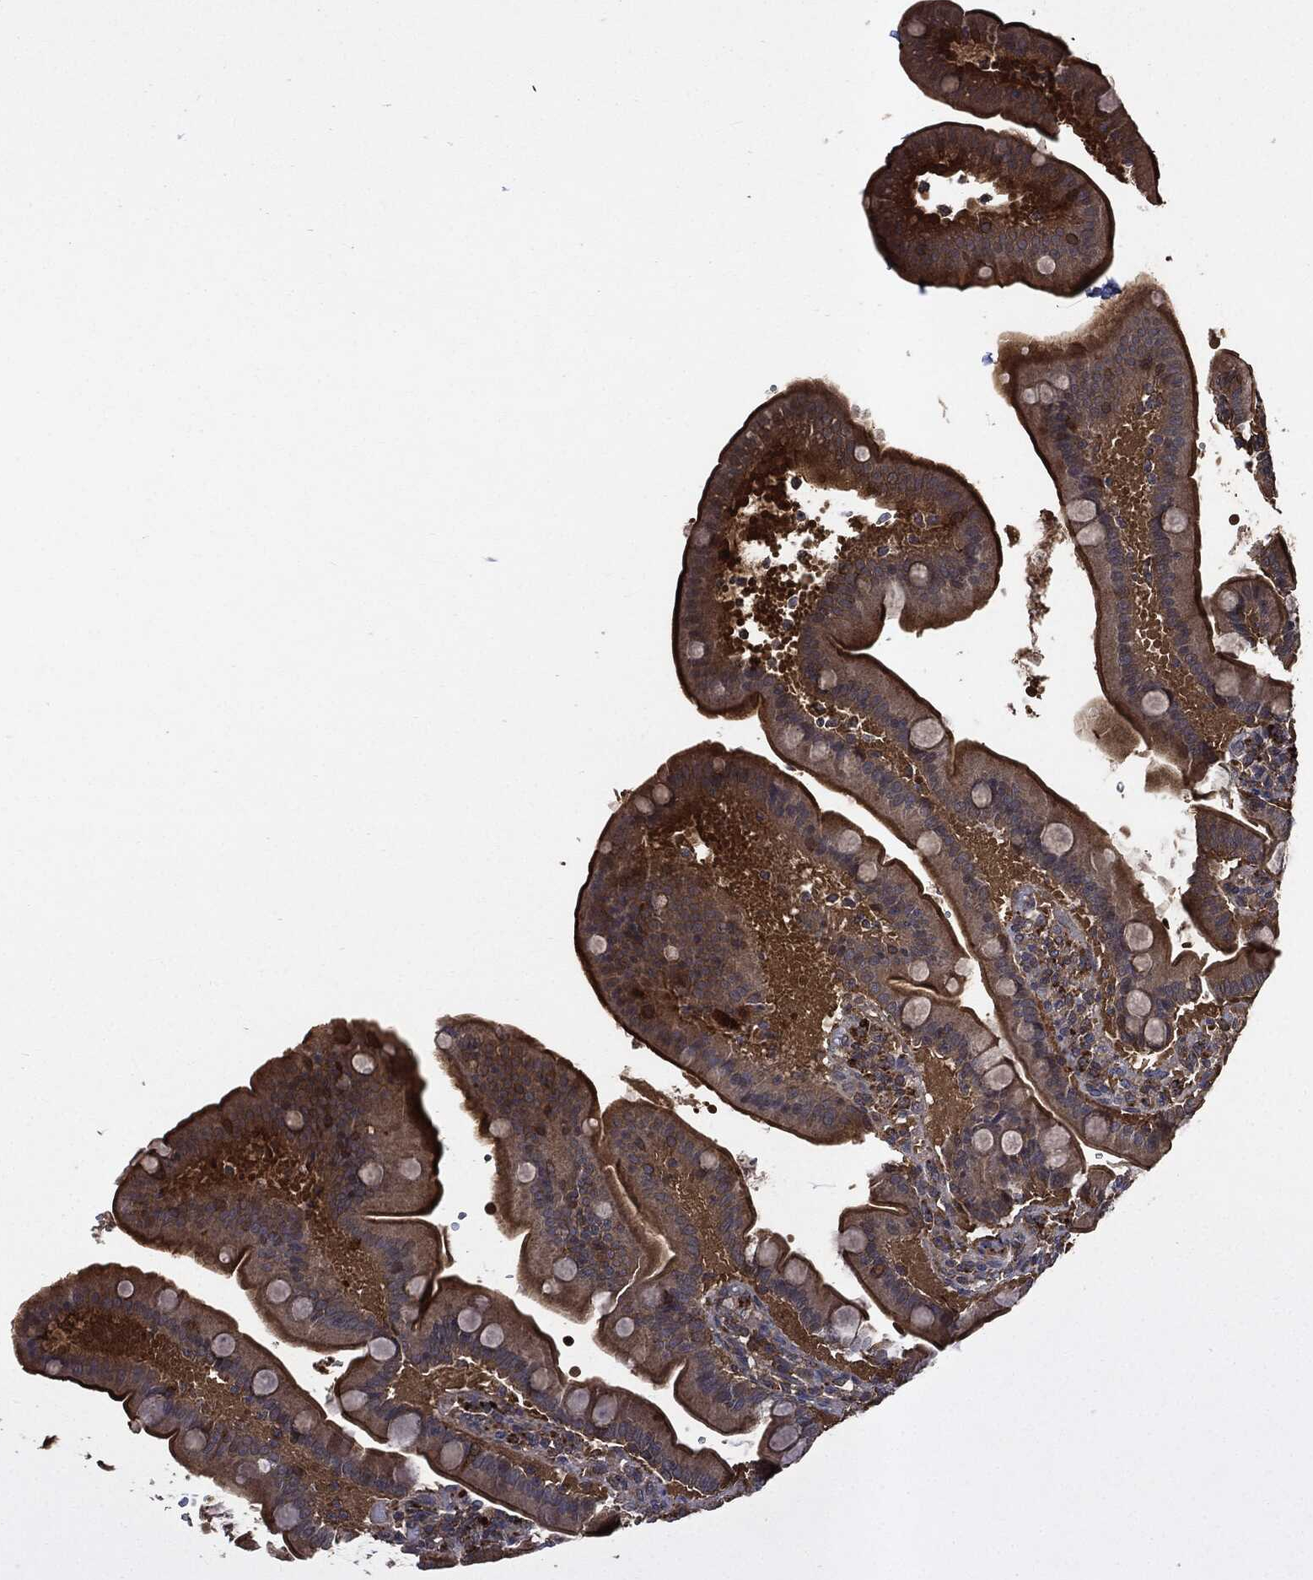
{"staining": {"intensity": "moderate", "quantity": "25%-75%", "location": "cytoplasmic/membranous"}, "tissue": "small intestine", "cell_type": "Glandular cells", "image_type": "normal", "snomed": [{"axis": "morphology", "description": "Normal tissue, NOS"}, {"axis": "topography", "description": "Small intestine"}], "caption": "A photomicrograph of small intestine stained for a protein demonstrates moderate cytoplasmic/membranous brown staining in glandular cells. Using DAB (3,3'-diaminobenzidine) (brown) and hematoxylin (blue) stains, captured at high magnification using brightfield microscopy.", "gene": "BRAF", "patient": {"sex": "male", "age": 66}}